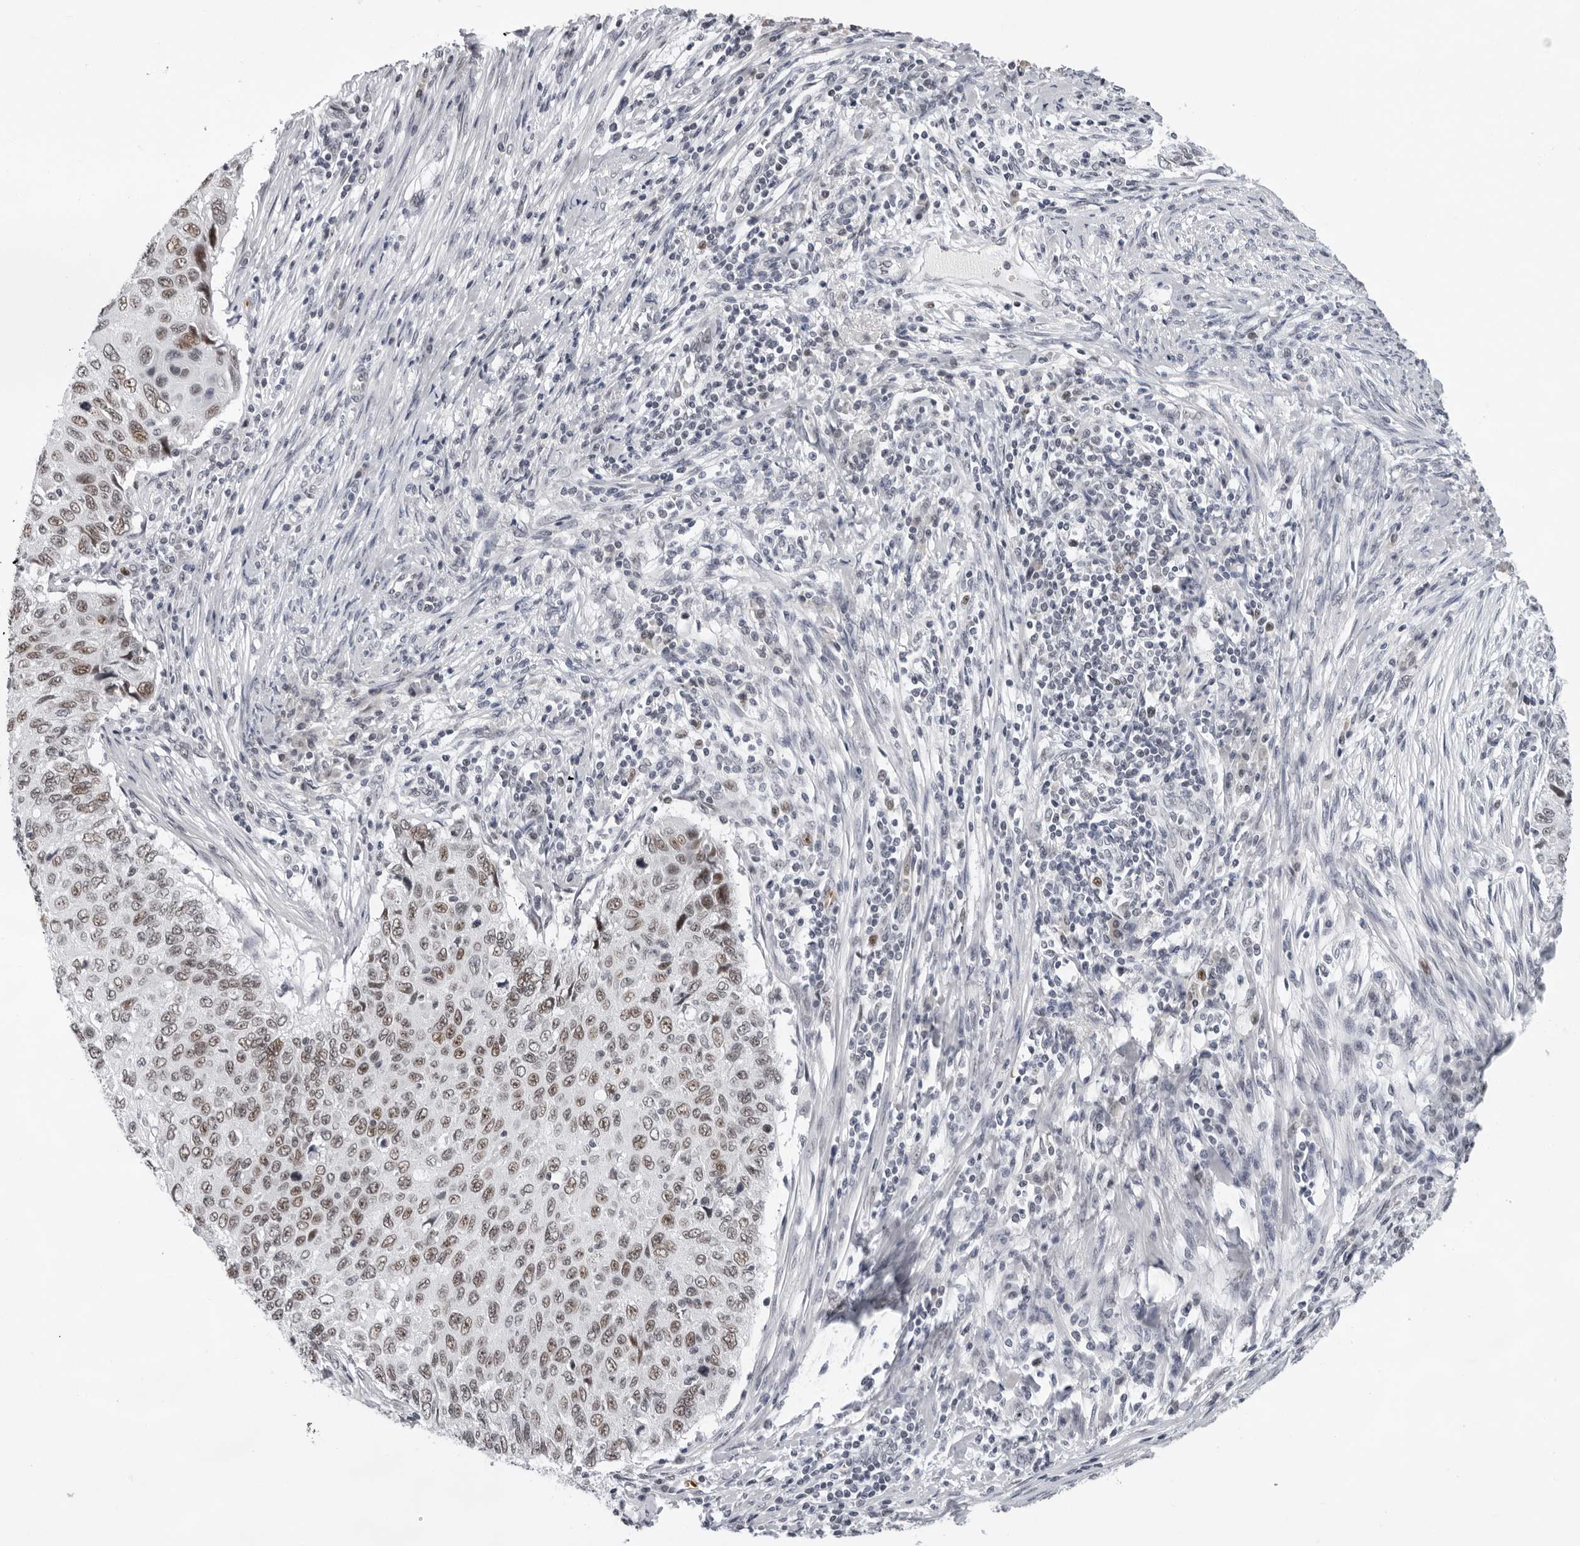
{"staining": {"intensity": "weak", "quantity": ">75%", "location": "nuclear"}, "tissue": "cervical cancer", "cell_type": "Tumor cells", "image_type": "cancer", "snomed": [{"axis": "morphology", "description": "Squamous cell carcinoma, NOS"}, {"axis": "topography", "description": "Cervix"}], "caption": "Tumor cells exhibit weak nuclear expression in approximately >75% of cells in cervical squamous cell carcinoma. Ihc stains the protein in brown and the nuclei are stained blue.", "gene": "USP1", "patient": {"sex": "female", "age": 70}}